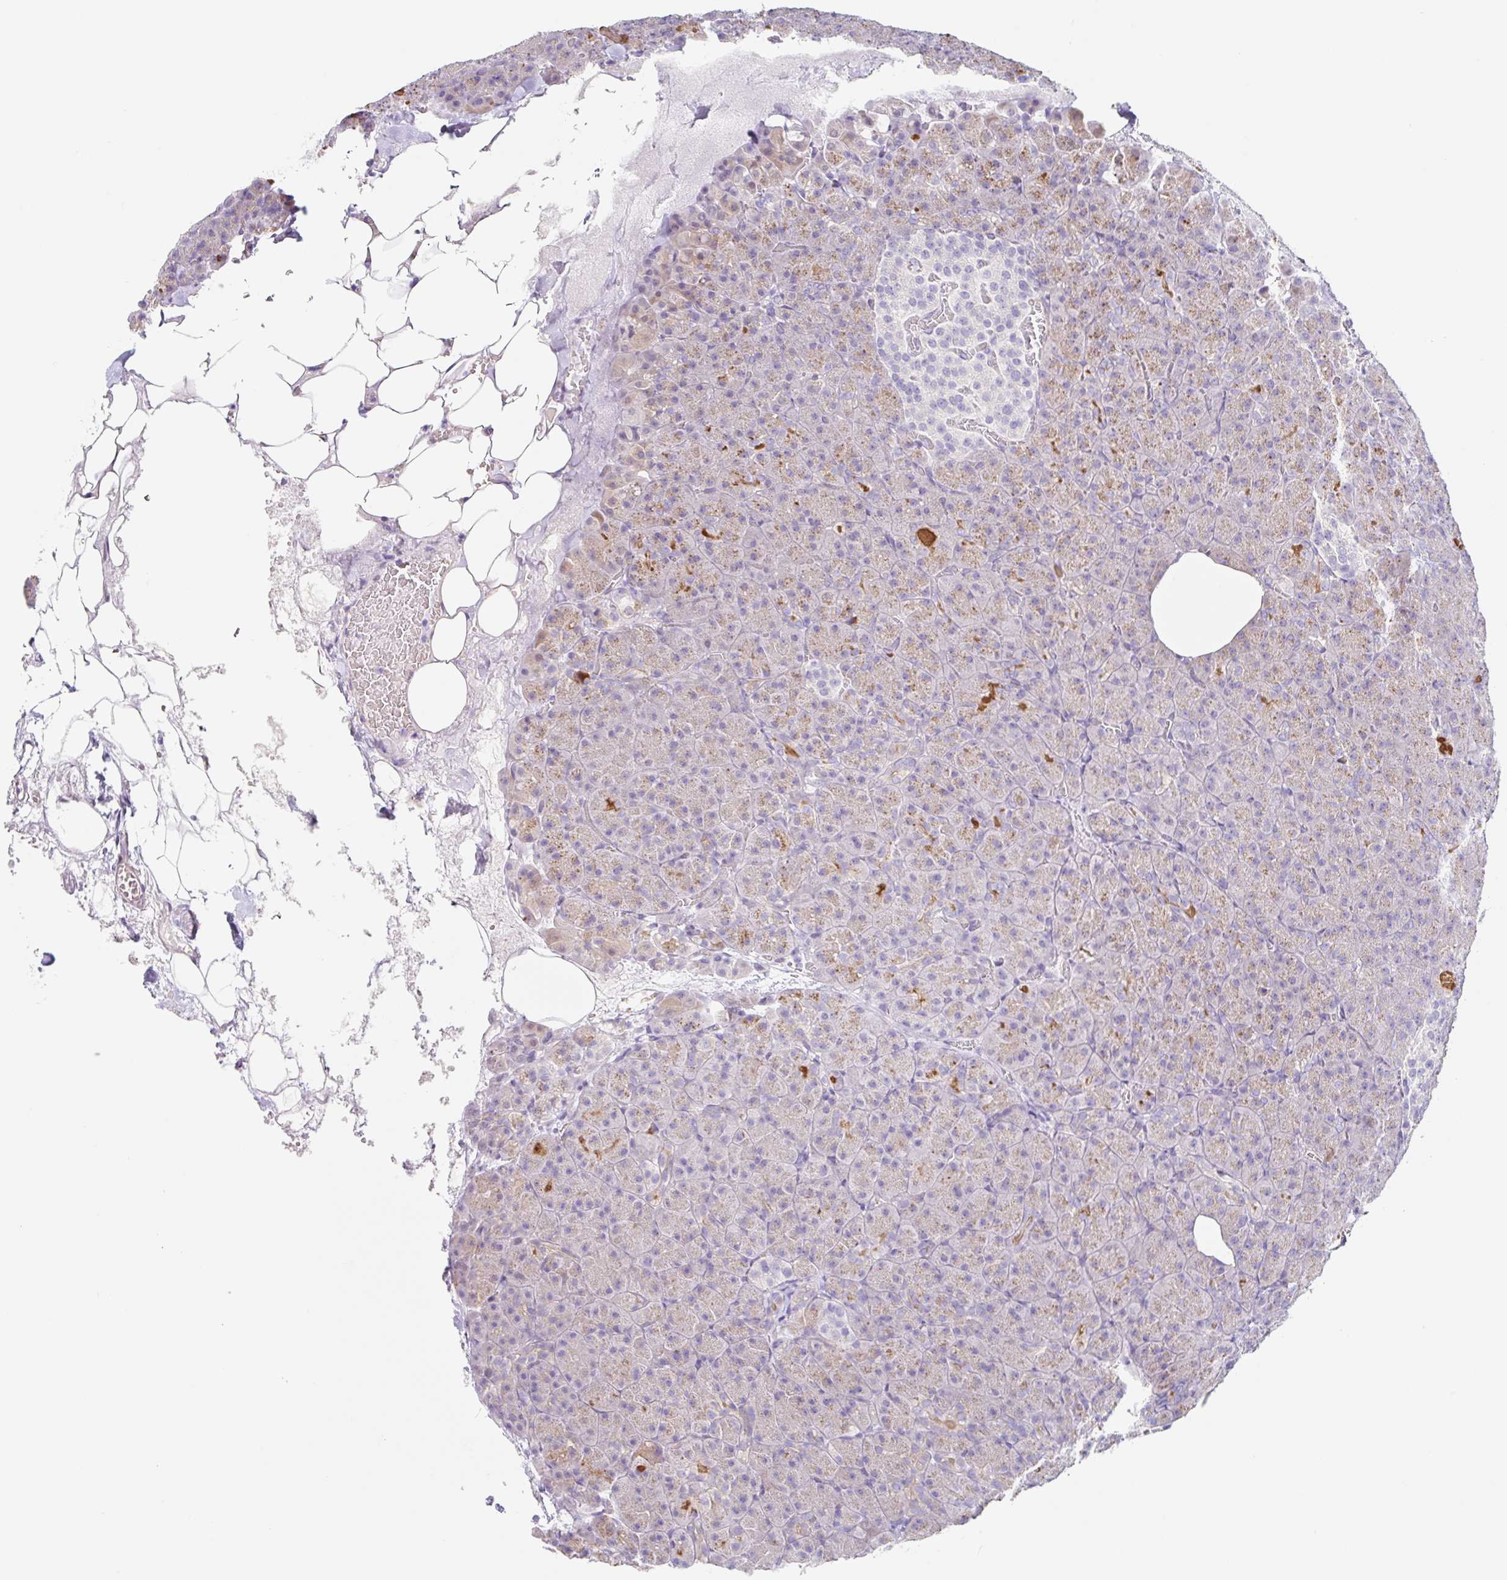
{"staining": {"intensity": "moderate", "quantity": "25%-75%", "location": "cytoplasmic/membranous"}, "tissue": "pancreas", "cell_type": "Exocrine glandular cells", "image_type": "normal", "snomed": [{"axis": "morphology", "description": "Normal tissue, NOS"}, {"axis": "topography", "description": "Pancreas"}], "caption": "The micrograph reveals staining of benign pancreas, revealing moderate cytoplasmic/membranous protein positivity (brown color) within exocrine glandular cells.", "gene": "DCAF17", "patient": {"sex": "female", "age": 74}}